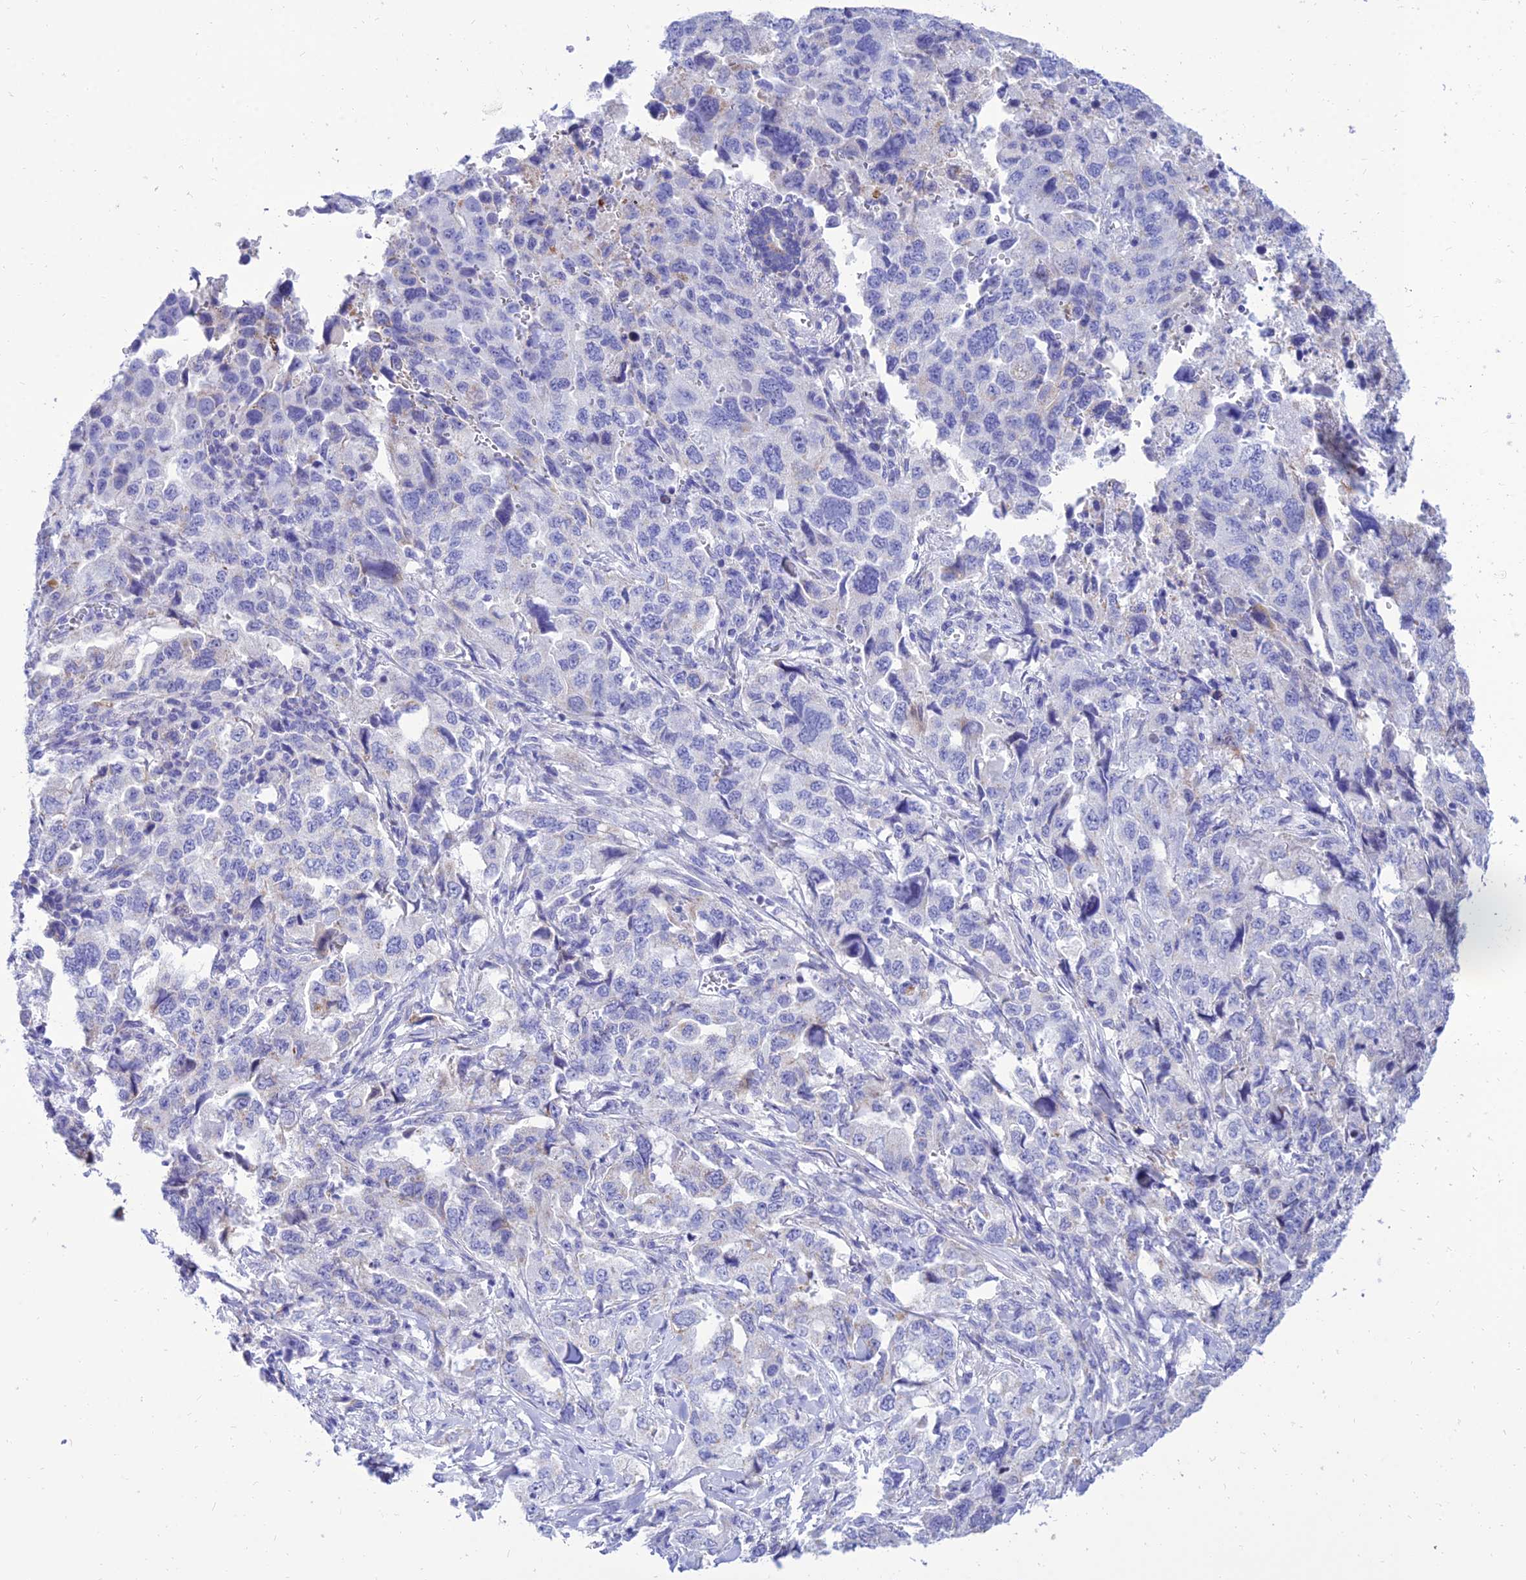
{"staining": {"intensity": "negative", "quantity": "none", "location": "none"}, "tissue": "lung cancer", "cell_type": "Tumor cells", "image_type": "cancer", "snomed": [{"axis": "morphology", "description": "Adenocarcinoma, NOS"}, {"axis": "topography", "description": "Lung"}], "caption": "IHC micrograph of lung cancer (adenocarcinoma) stained for a protein (brown), which shows no expression in tumor cells.", "gene": "PKN3", "patient": {"sex": "female", "age": 51}}